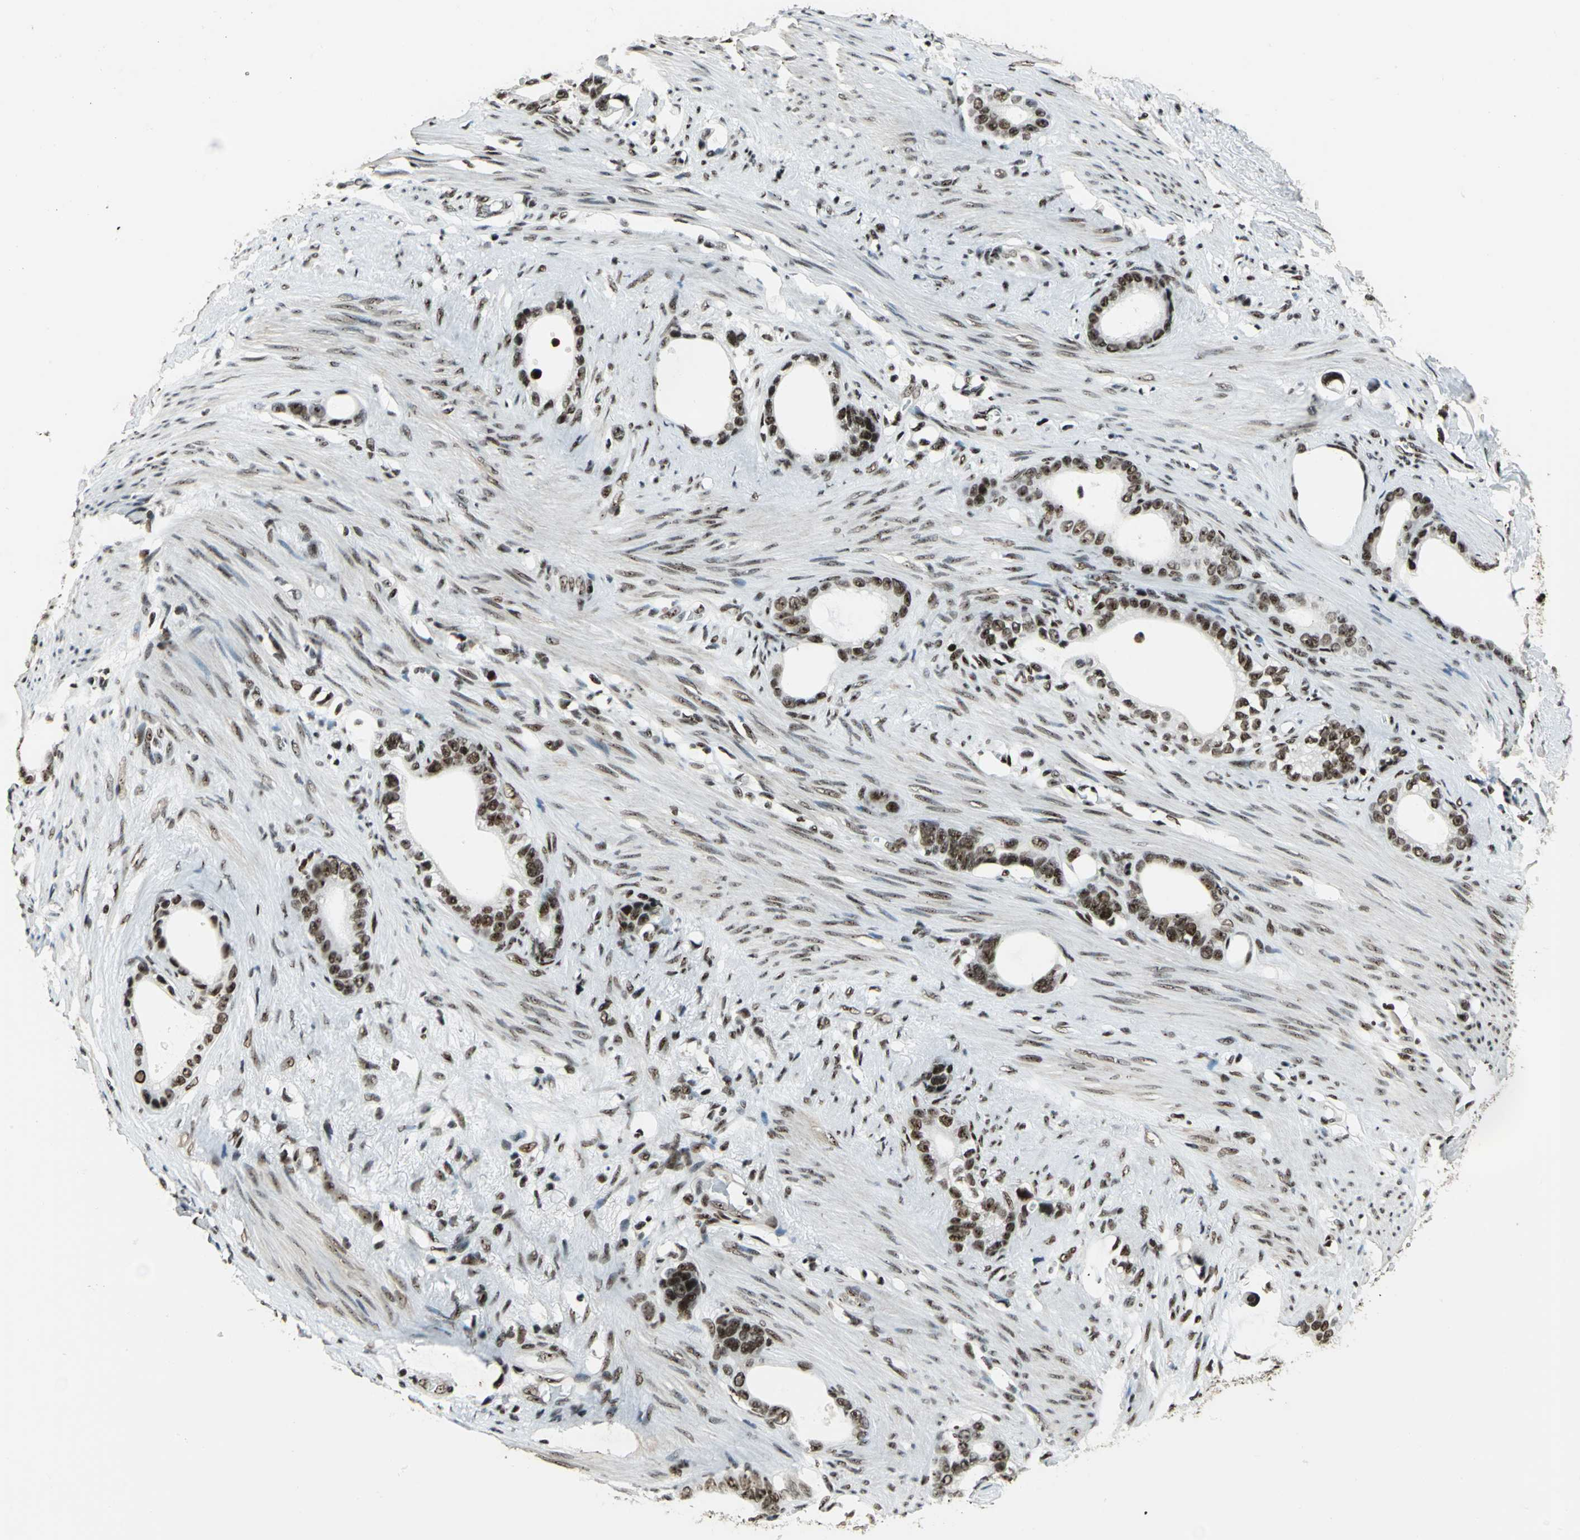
{"staining": {"intensity": "moderate", "quantity": ">75%", "location": "nuclear"}, "tissue": "stomach cancer", "cell_type": "Tumor cells", "image_type": "cancer", "snomed": [{"axis": "morphology", "description": "Adenocarcinoma, NOS"}, {"axis": "topography", "description": "Stomach"}], "caption": "About >75% of tumor cells in stomach cancer reveal moderate nuclear protein positivity as visualized by brown immunohistochemical staining.", "gene": "UBTF", "patient": {"sex": "female", "age": 75}}